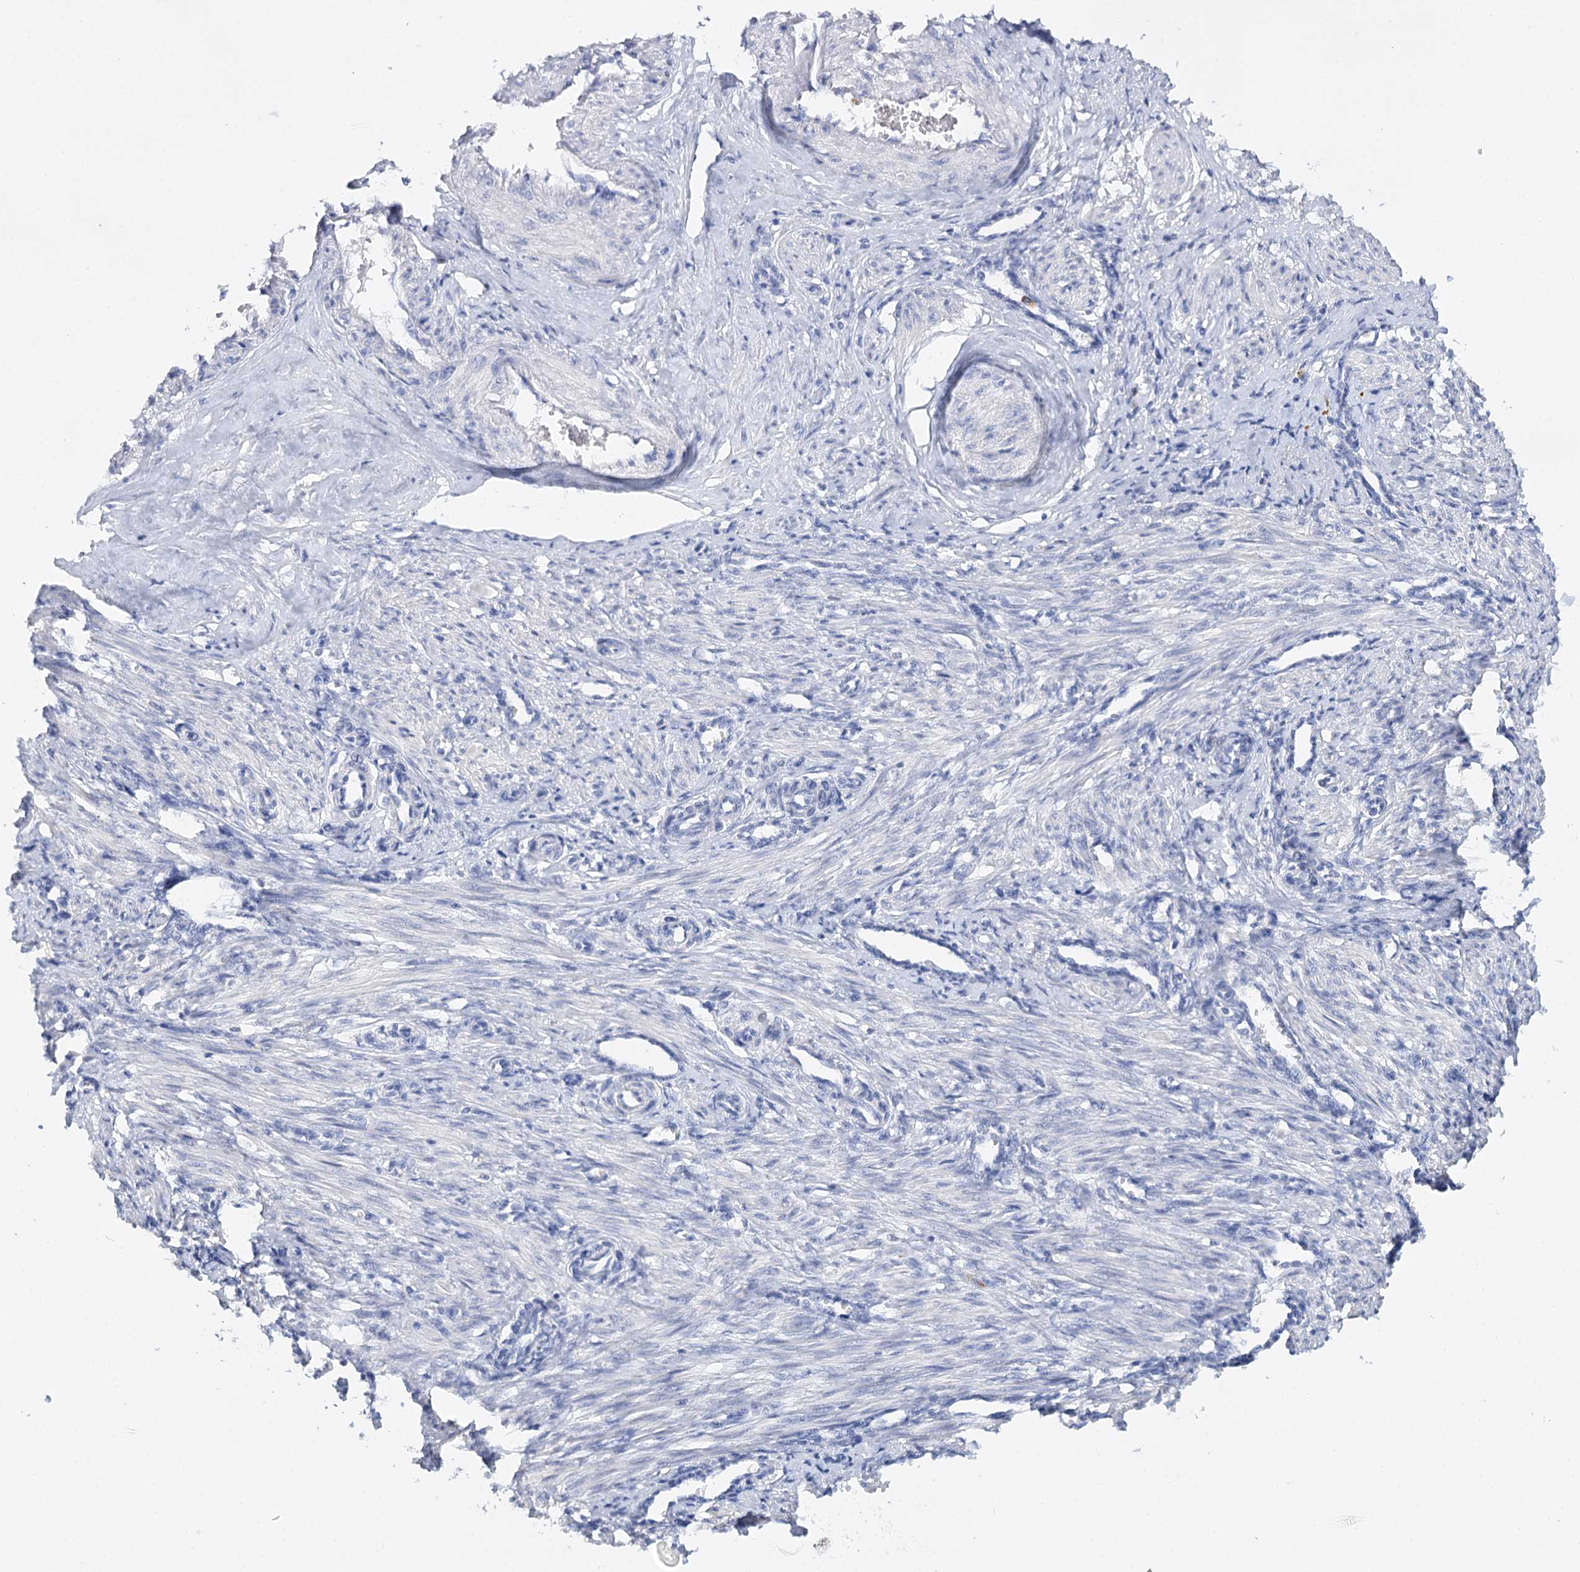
{"staining": {"intensity": "negative", "quantity": "none", "location": "none"}, "tissue": "smooth muscle", "cell_type": "Smooth muscle cells", "image_type": "normal", "snomed": [{"axis": "morphology", "description": "Normal tissue, NOS"}, {"axis": "topography", "description": "Endometrium"}], "caption": "Photomicrograph shows no protein positivity in smooth muscle cells of benign smooth muscle. The staining is performed using DAB brown chromogen with nuclei counter-stained in using hematoxylin.", "gene": "CEACAM8", "patient": {"sex": "female", "age": 33}}